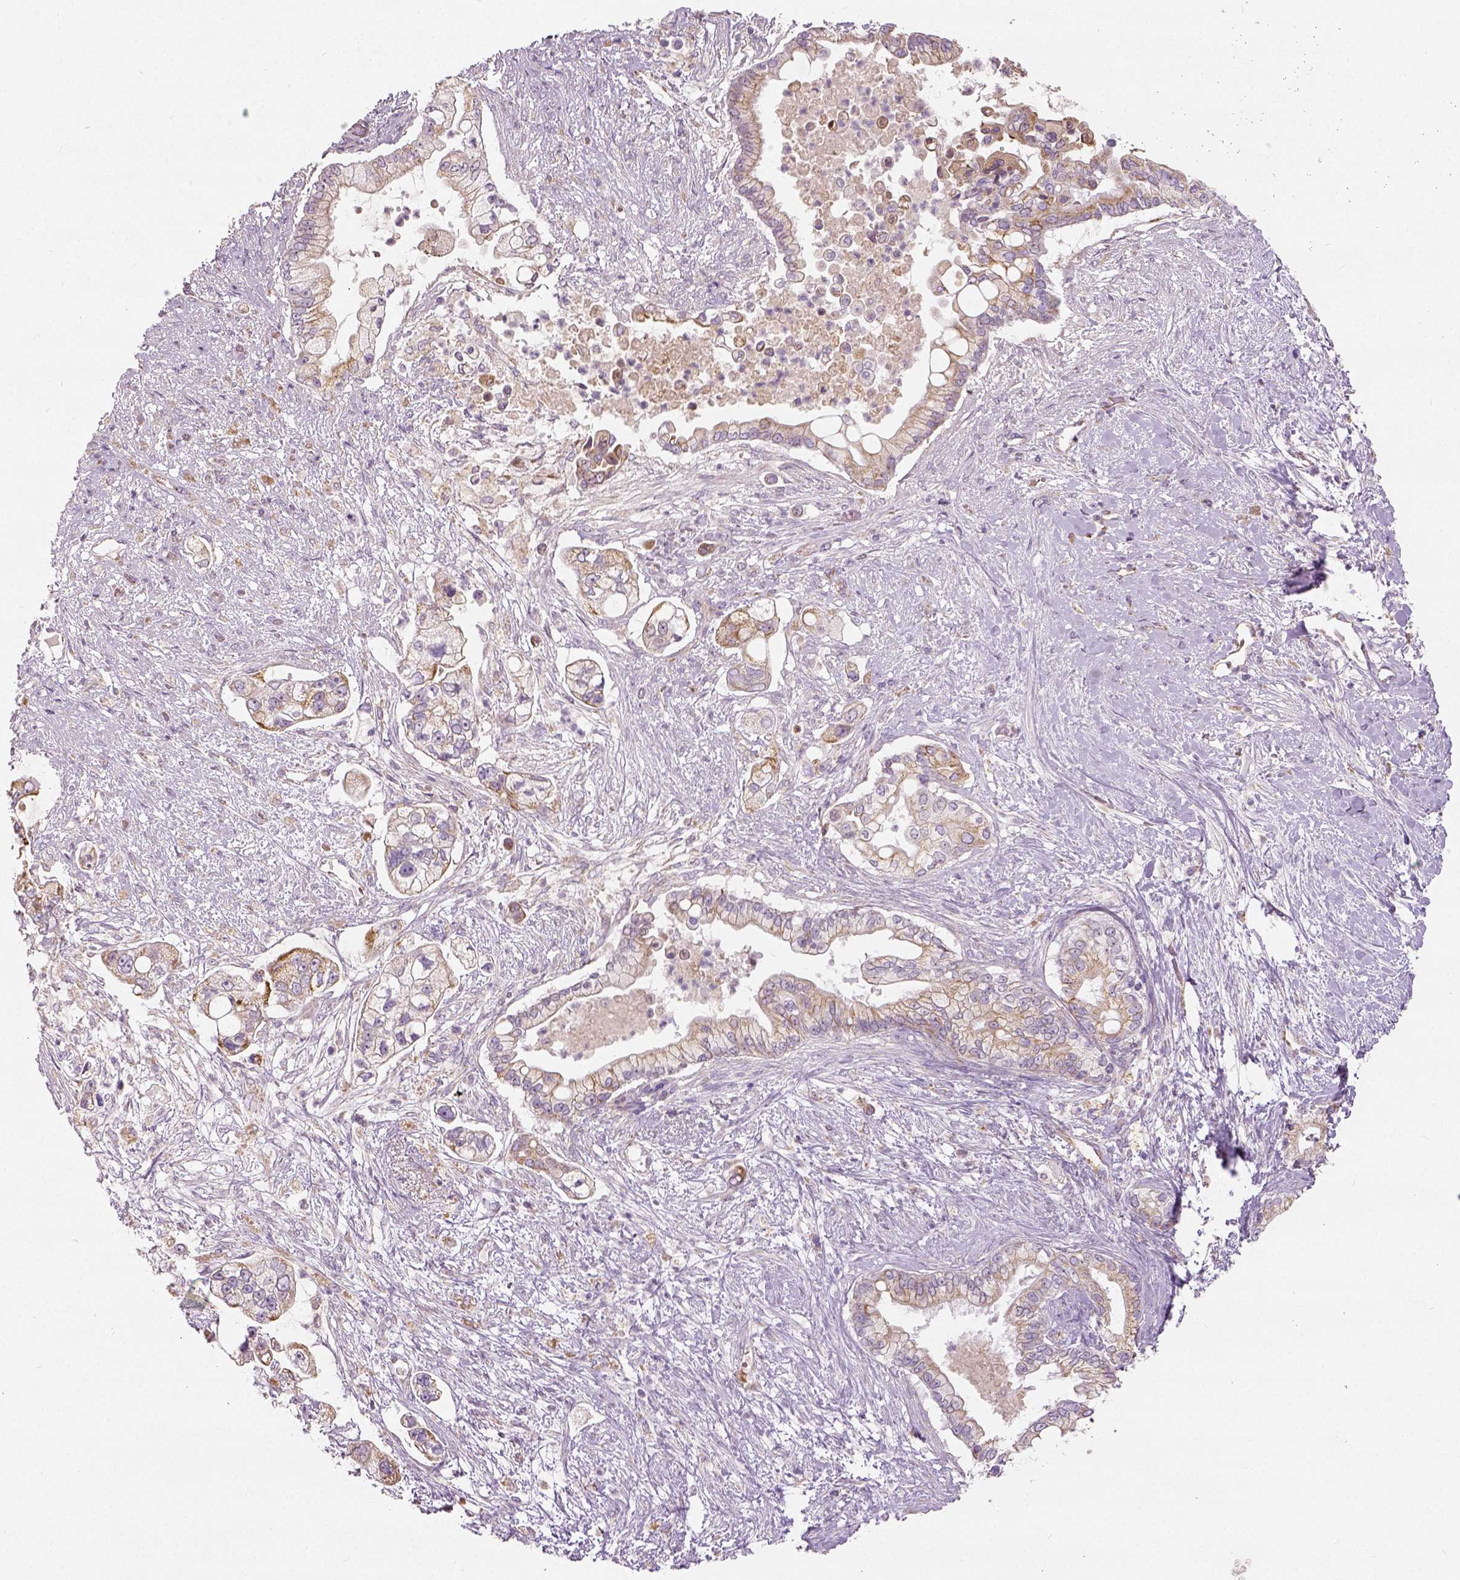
{"staining": {"intensity": "moderate", "quantity": "<25%", "location": "cytoplasmic/membranous"}, "tissue": "pancreatic cancer", "cell_type": "Tumor cells", "image_type": "cancer", "snomed": [{"axis": "morphology", "description": "Adenocarcinoma, NOS"}, {"axis": "topography", "description": "Pancreas"}], "caption": "There is low levels of moderate cytoplasmic/membranous expression in tumor cells of adenocarcinoma (pancreatic), as demonstrated by immunohistochemical staining (brown color).", "gene": "PGAM5", "patient": {"sex": "female", "age": 69}}